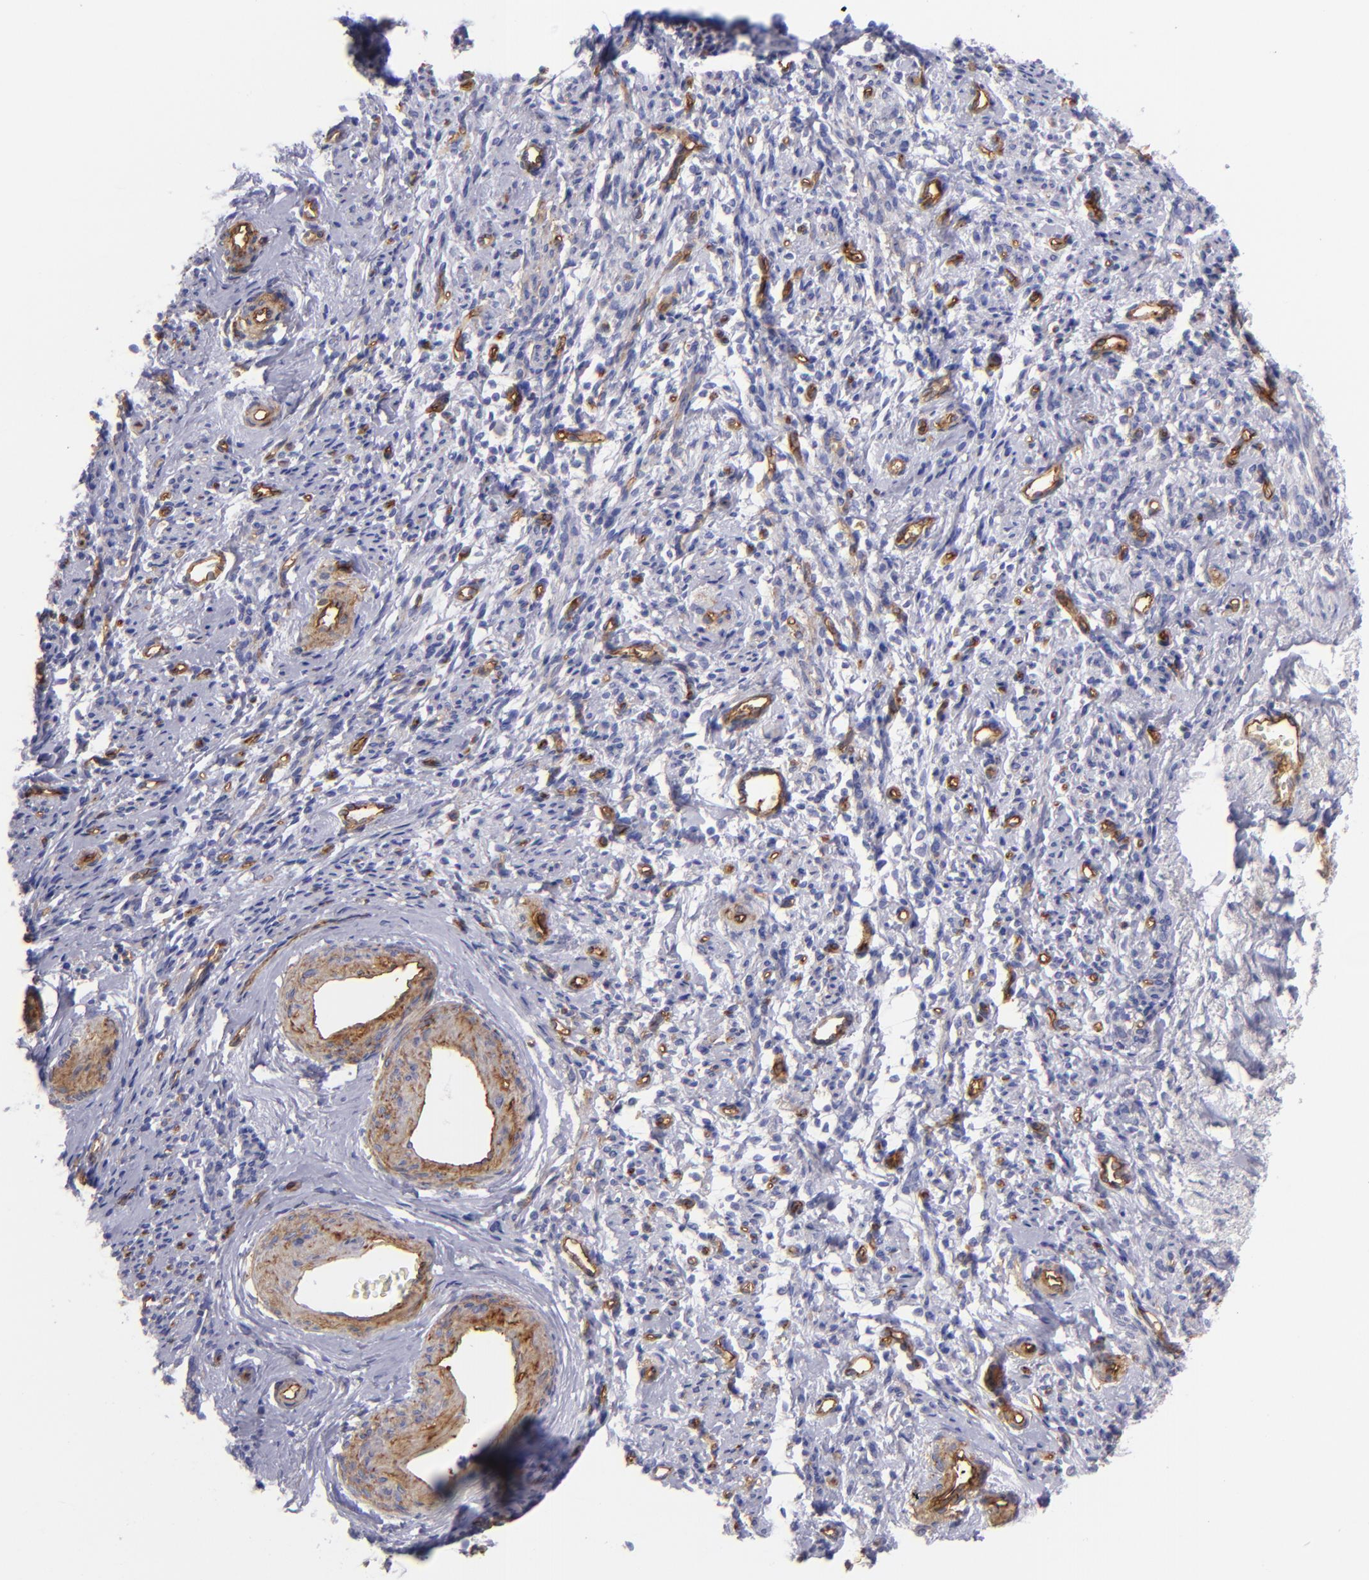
{"staining": {"intensity": "negative", "quantity": "none", "location": "none"}, "tissue": "endometrial cancer", "cell_type": "Tumor cells", "image_type": "cancer", "snomed": [{"axis": "morphology", "description": "Adenocarcinoma, NOS"}, {"axis": "topography", "description": "Endometrium"}], "caption": "Immunohistochemistry (IHC) photomicrograph of neoplastic tissue: endometrial adenocarcinoma stained with DAB displays no significant protein positivity in tumor cells.", "gene": "ENTPD1", "patient": {"sex": "female", "age": 75}}